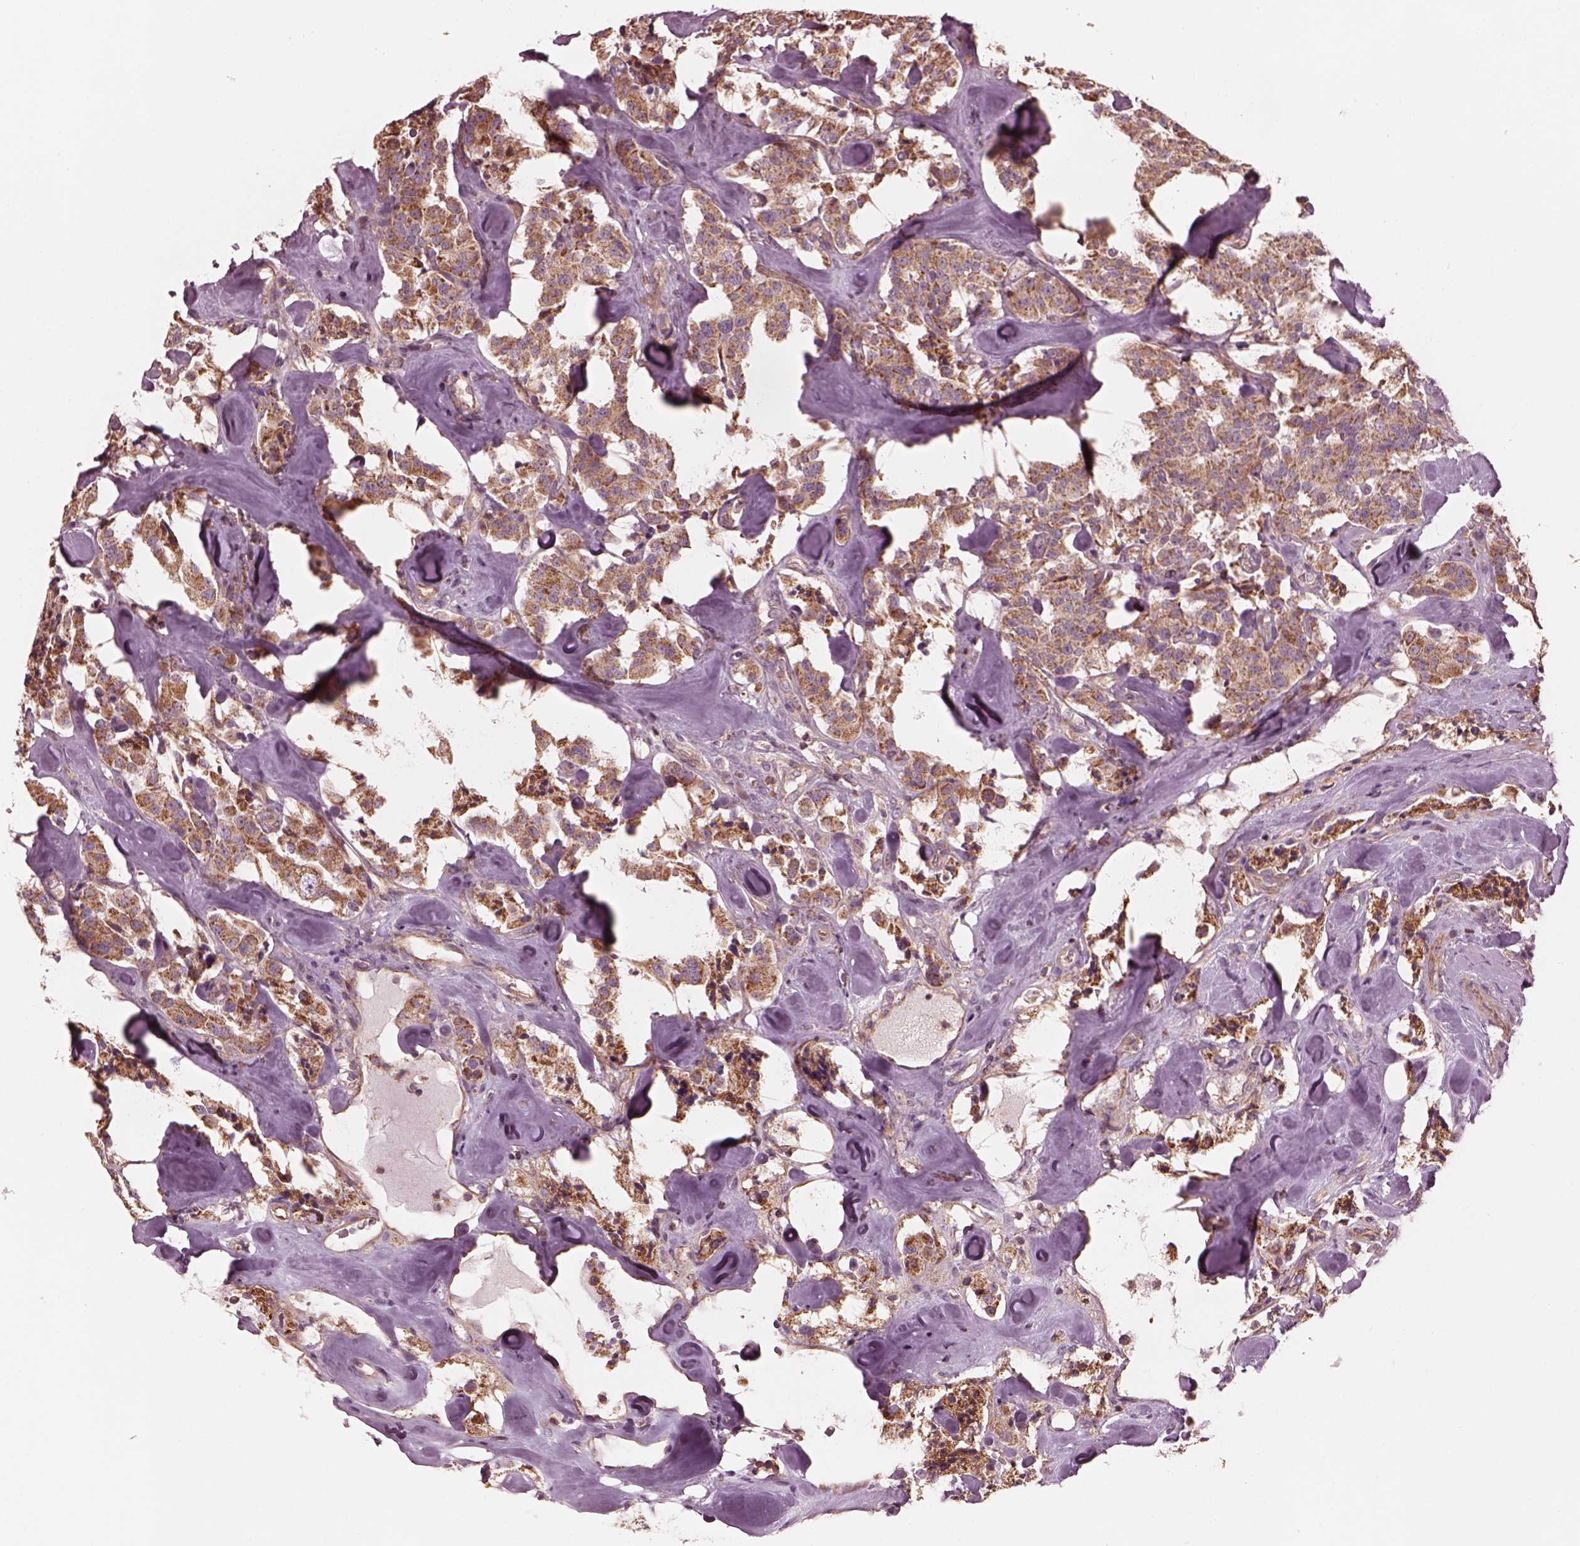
{"staining": {"intensity": "moderate", "quantity": ">75%", "location": "cytoplasmic/membranous"}, "tissue": "carcinoid", "cell_type": "Tumor cells", "image_type": "cancer", "snomed": [{"axis": "morphology", "description": "Carcinoid, malignant, NOS"}, {"axis": "topography", "description": "Pancreas"}], "caption": "This image demonstrates carcinoid stained with IHC to label a protein in brown. The cytoplasmic/membranous of tumor cells show moderate positivity for the protein. Nuclei are counter-stained blue.", "gene": "STK33", "patient": {"sex": "male", "age": 41}}